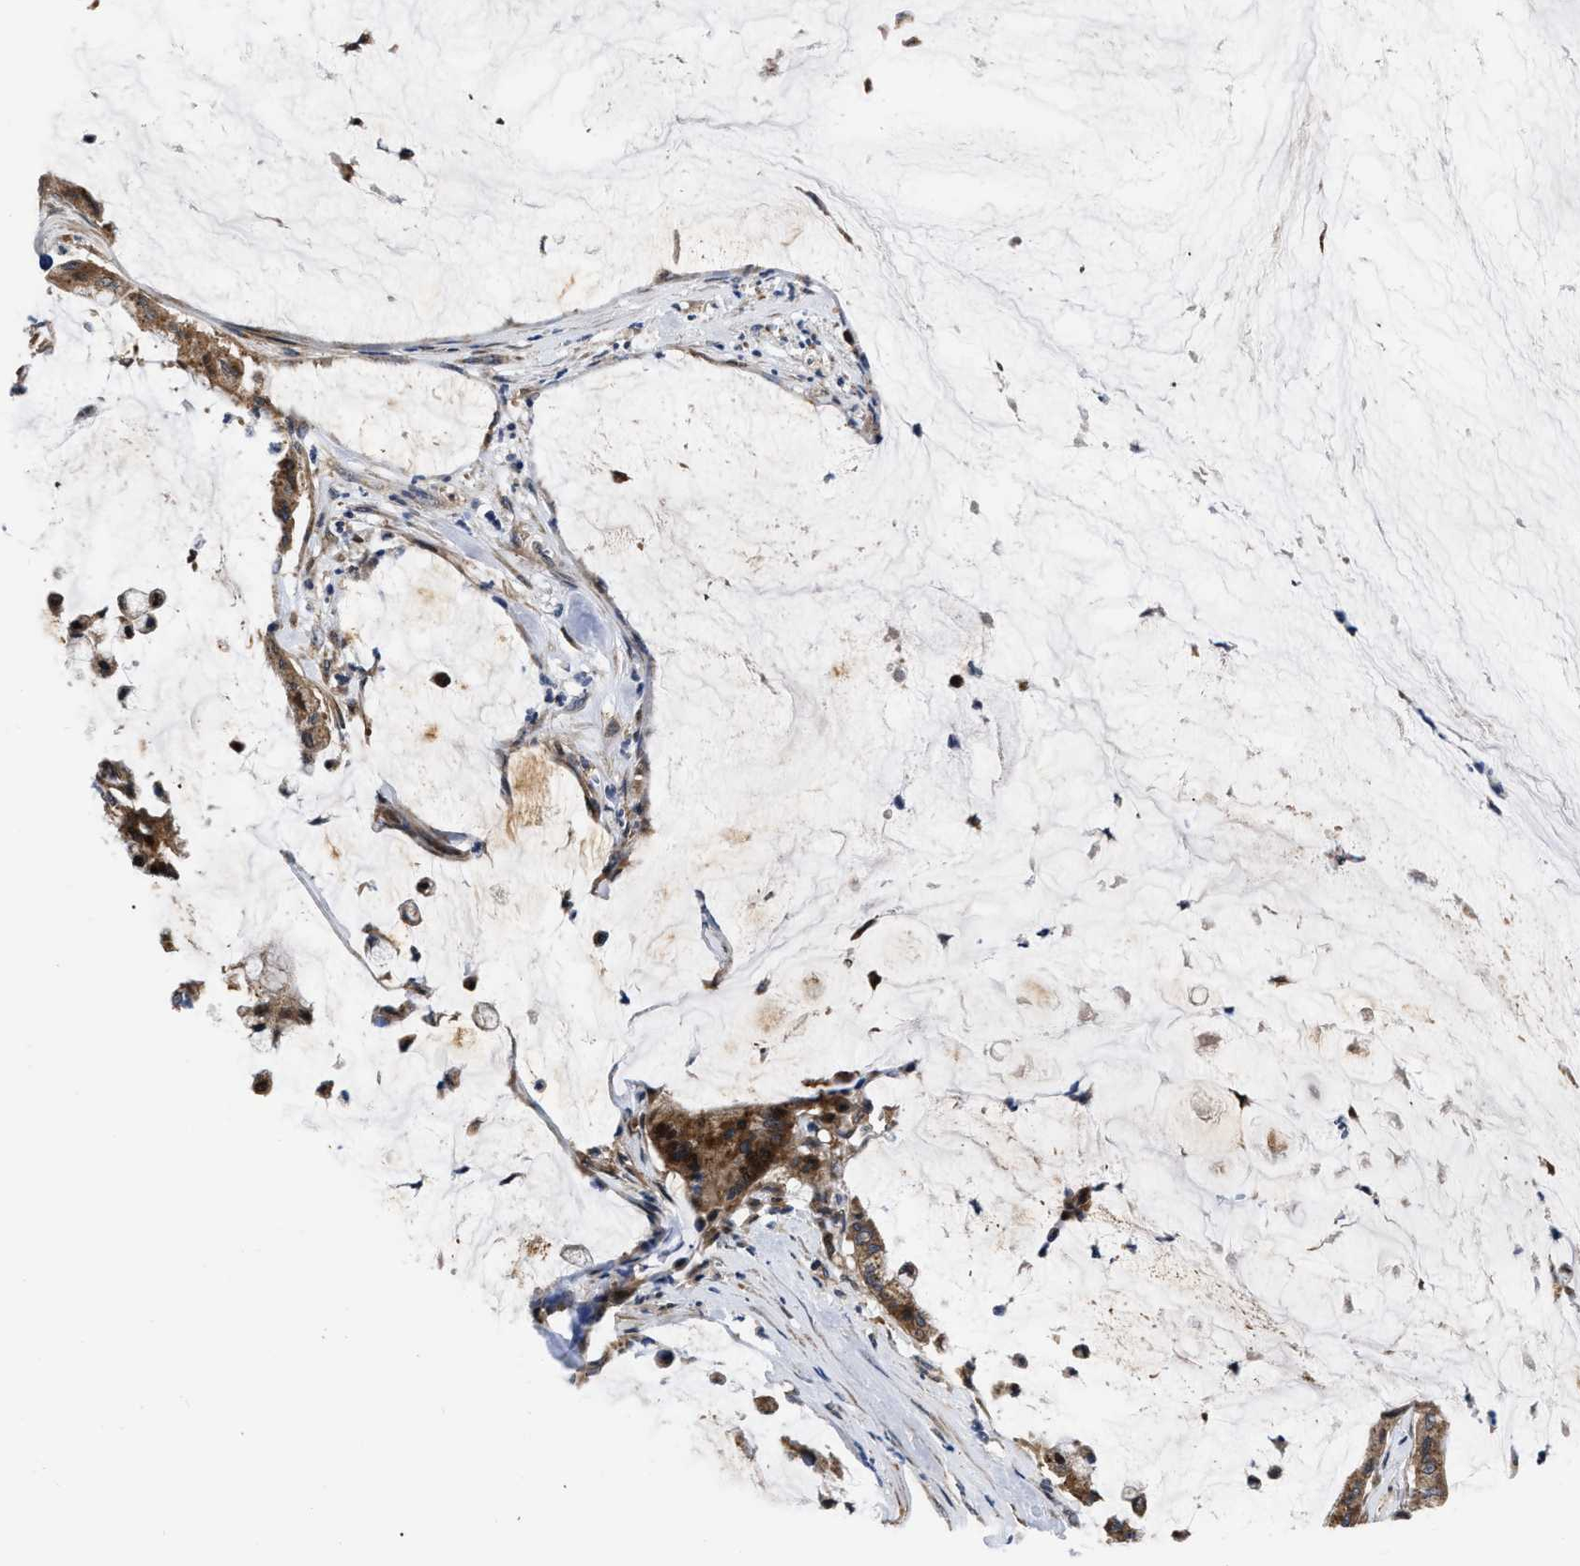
{"staining": {"intensity": "moderate", "quantity": ">75%", "location": "cytoplasmic/membranous"}, "tissue": "pancreatic cancer", "cell_type": "Tumor cells", "image_type": "cancer", "snomed": [{"axis": "morphology", "description": "Adenocarcinoma, NOS"}, {"axis": "topography", "description": "Pancreas"}], "caption": "Adenocarcinoma (pancreatic) stained with immunohistochemistry reveals moderate cytoplasmic/membranous staining in approximately >75% of tumor cells.", "gene": "PPWD1", "patient": {"sex": "male", "age": 41}}